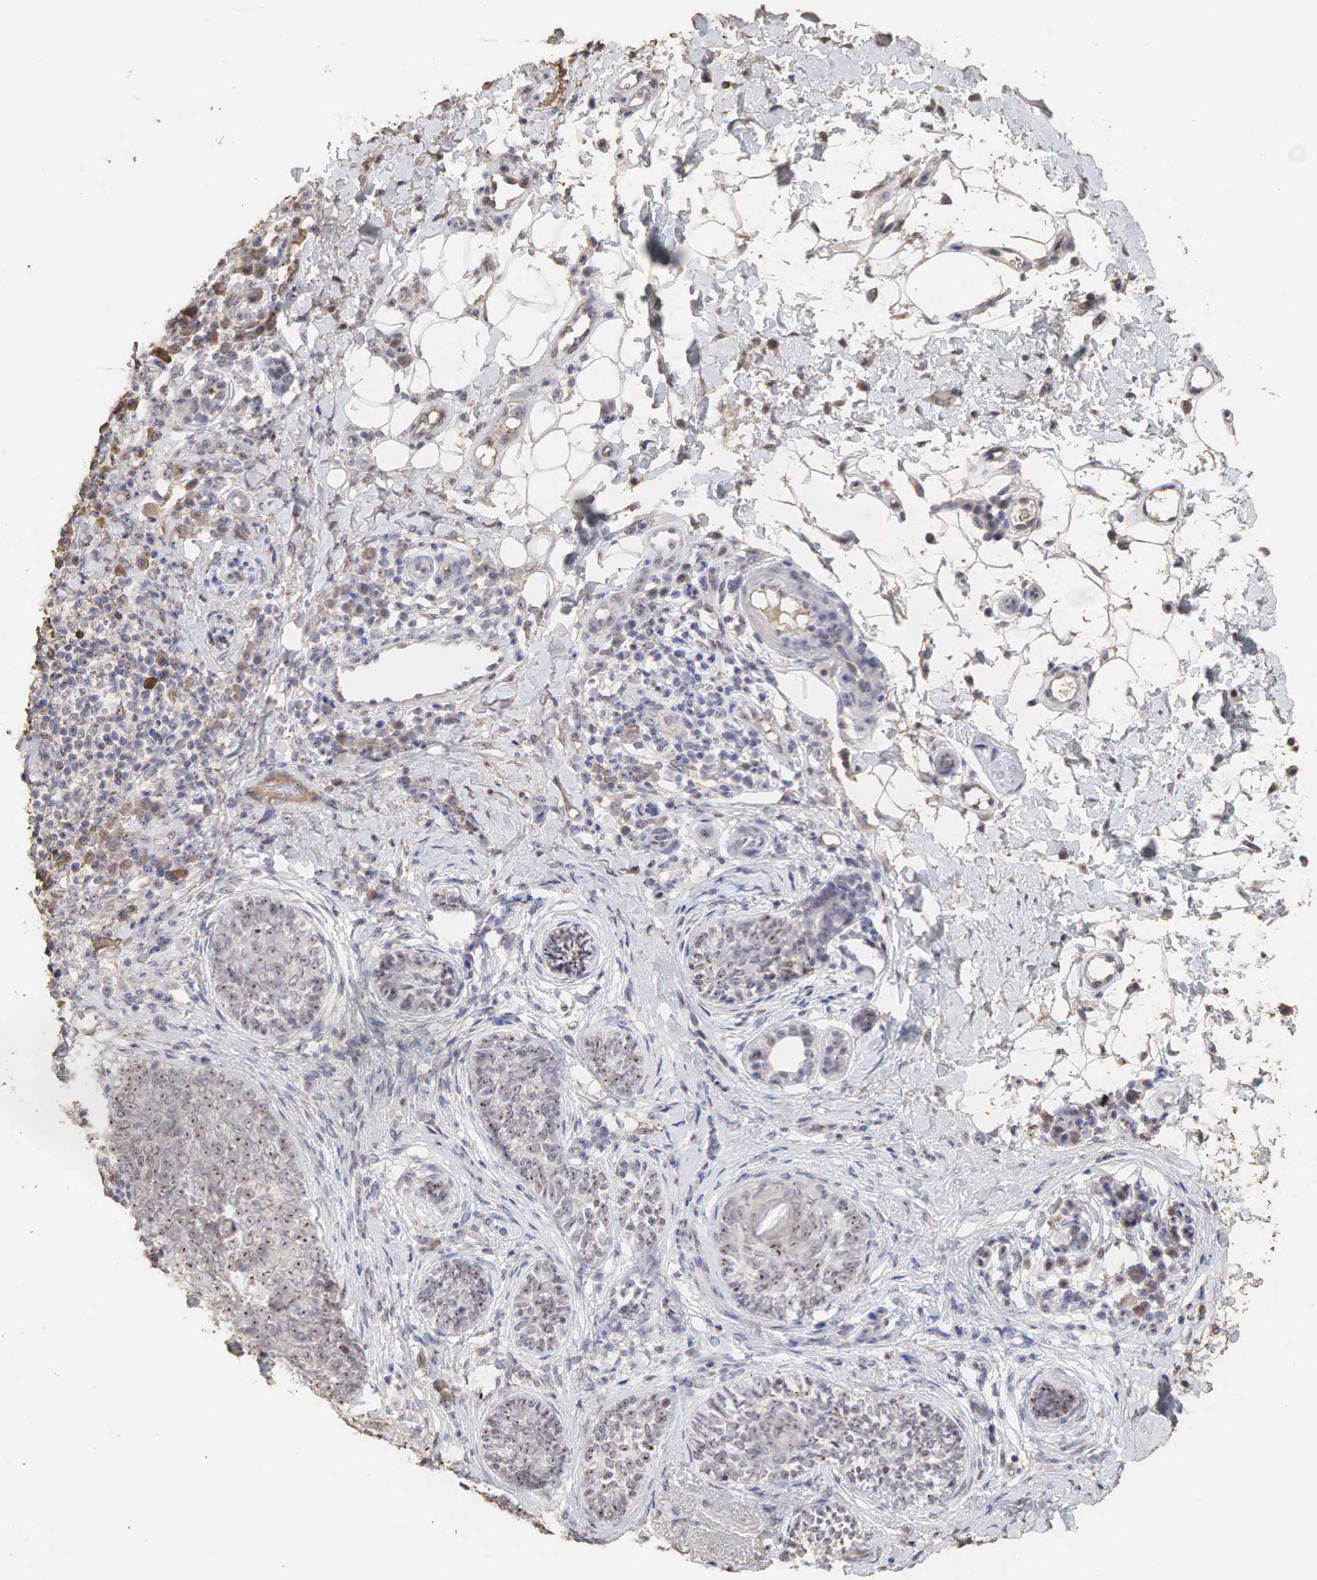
{"staining": {"intensity": "moderate", "quantity": "25%-75%", "location": "cytoplasmic/membranous,nuclear"}, "tissue": "skin cancer", "cell_type": "Tumor cells", "image_type": "cancer", "snomed": [{"axis": "morphology", "description": "Basal cell carcinoma"}, {"axis": "topography", "description": "Skin"}], "caption": "Immunohistochemistry (IHC) of skin cancer exhibits medium levels of moderate cytoplasmic/membranous and nuclear positivity in about 25%-75% of tumor cells. The staining was performed using DAB (3,3'-diaminobenzidine) to visualize the protein expression in brown, while the nuclei were stained in blue with hematoxylin (Magnification: 20x).", "gene": "DKC1", "patient": {"sex": "male", "age": 89}}